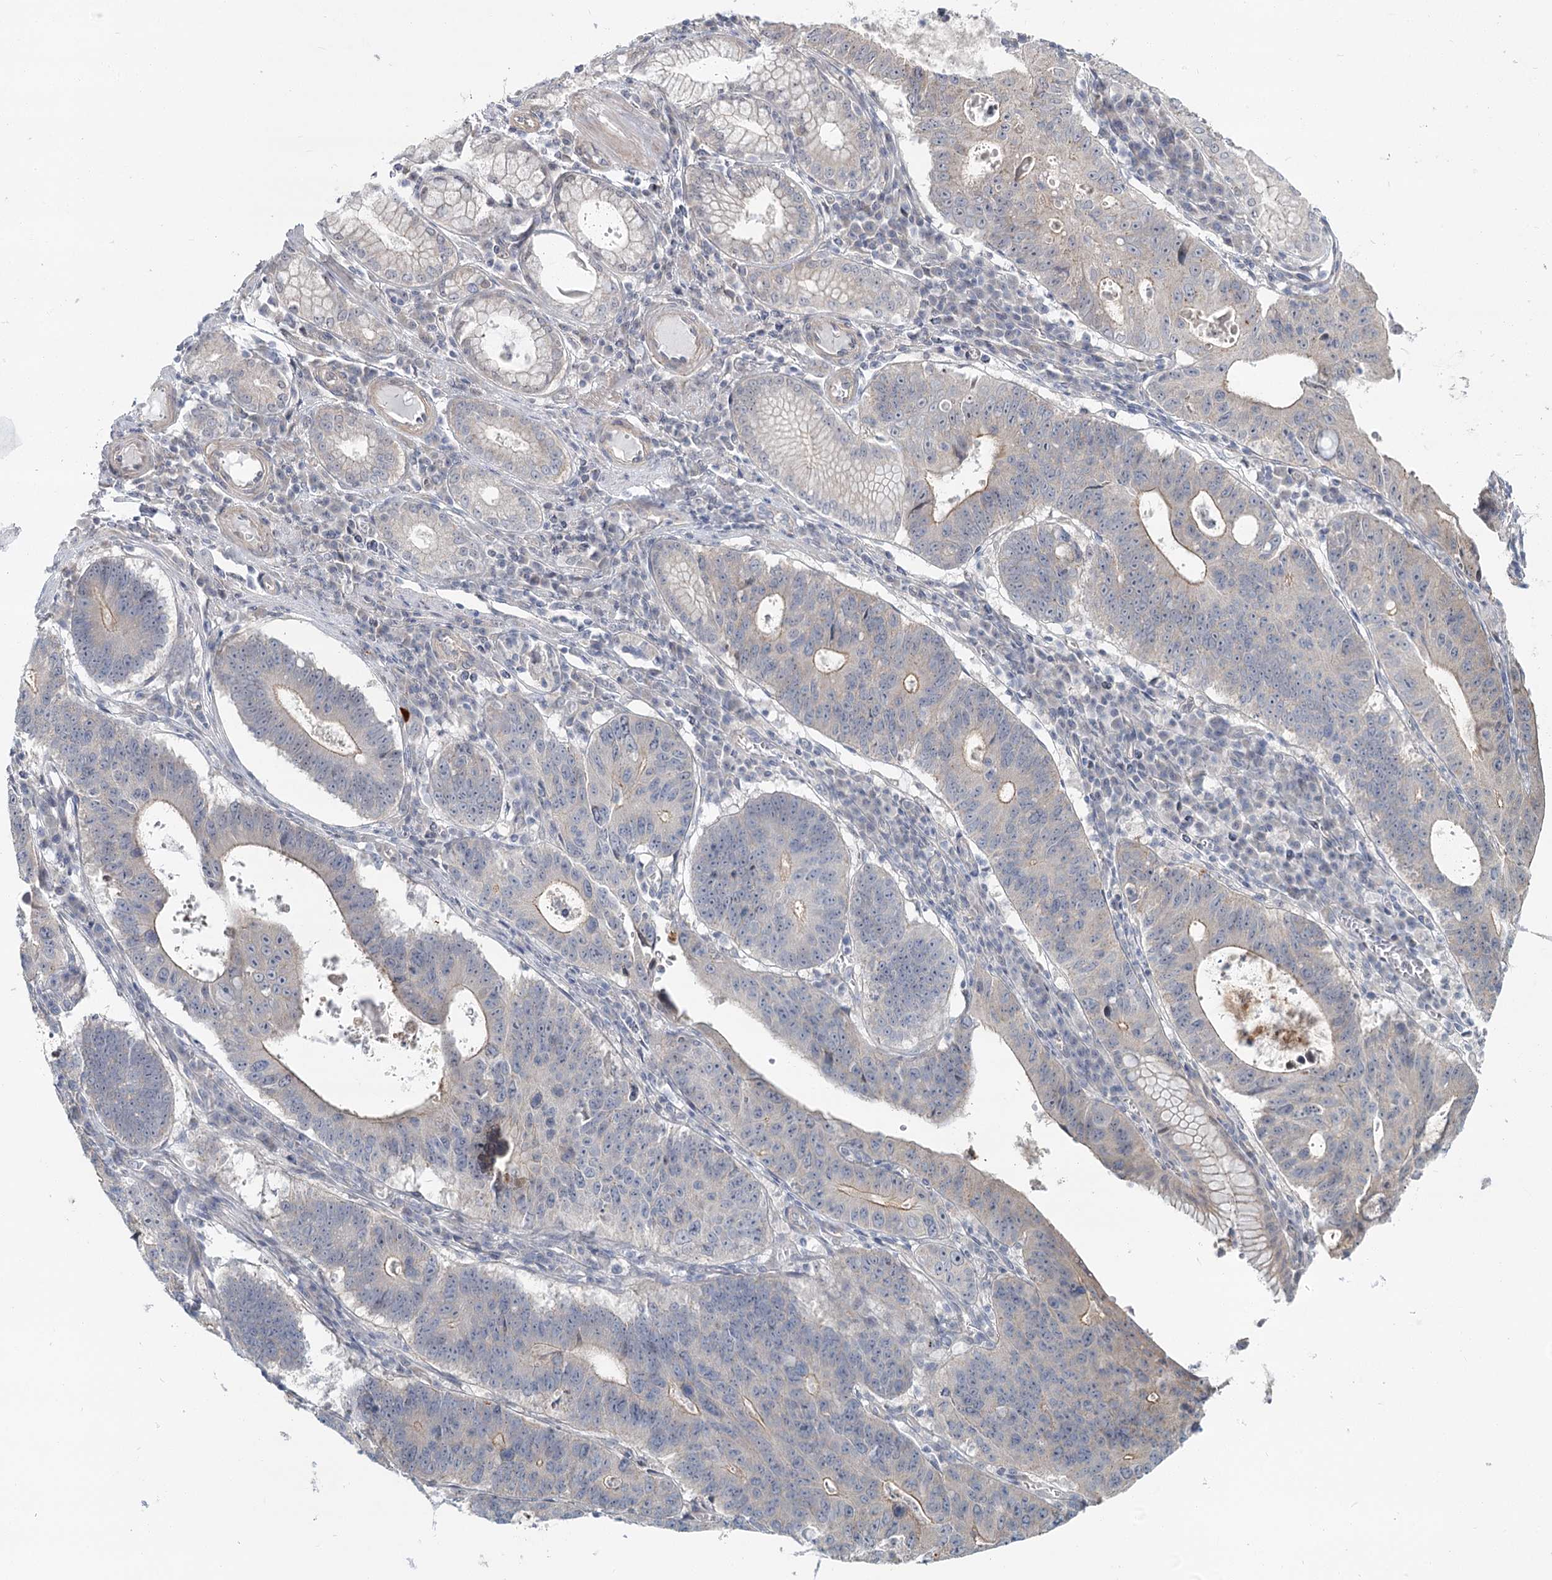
{"staining": {"intensity": "negative", "quantity": "none", "location": "none"}, "tissue": "stomach cancer", "cell_type": "Tumor cells", "image_type": "cancer", "snomed": [{"axis": "morphology", "description": "Adenocarcinoma, NOS"}, {"axis": "topography", "description": "Stomach"}], "caption": "Immunohistochemistry (IHC) of human stomach adenocarcinoma shows no staining in tumor cells.", "gene": "SPINK13", "patient": {"sex": "male", "age": 59}}